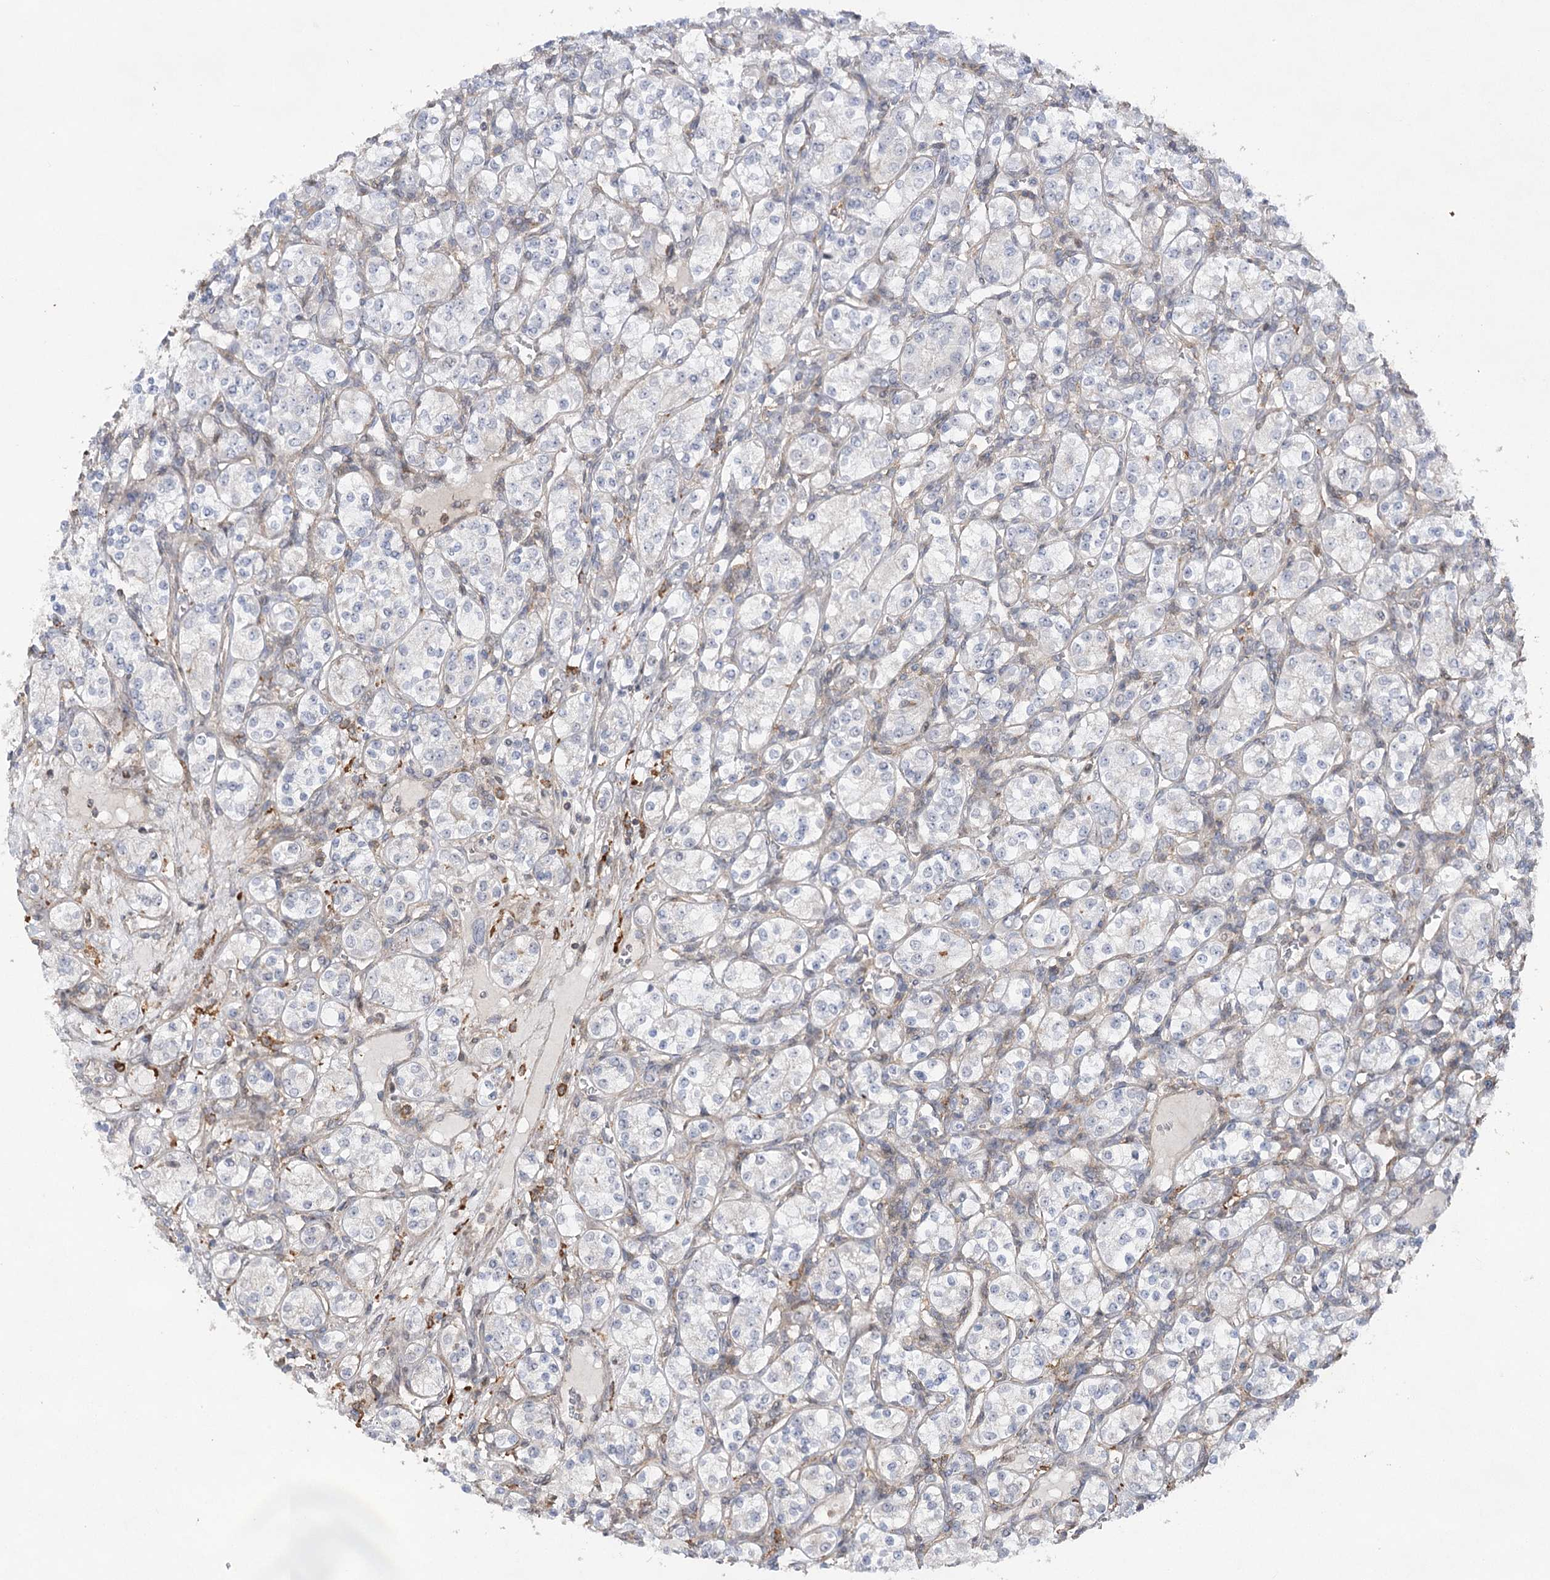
{"staining": {"intensity": "negative", "quantity": "none", "location": "none"}, "tissue": "renal cancer", "cell_type": "Tumor cells", "image_type": "cancer", "snomed": [{"axis": "morphology", "description": "Adenocarcinoma, NOS"}, {"axis": "topography", "description": "Kidney"}], "caption": "This is an immunohistochemistry histopathology image of human renal adenocarcinoma. There is no staining in tumor cells.", "gene": "OBSL1", "patient": {"sex": "male", "age": 77}}